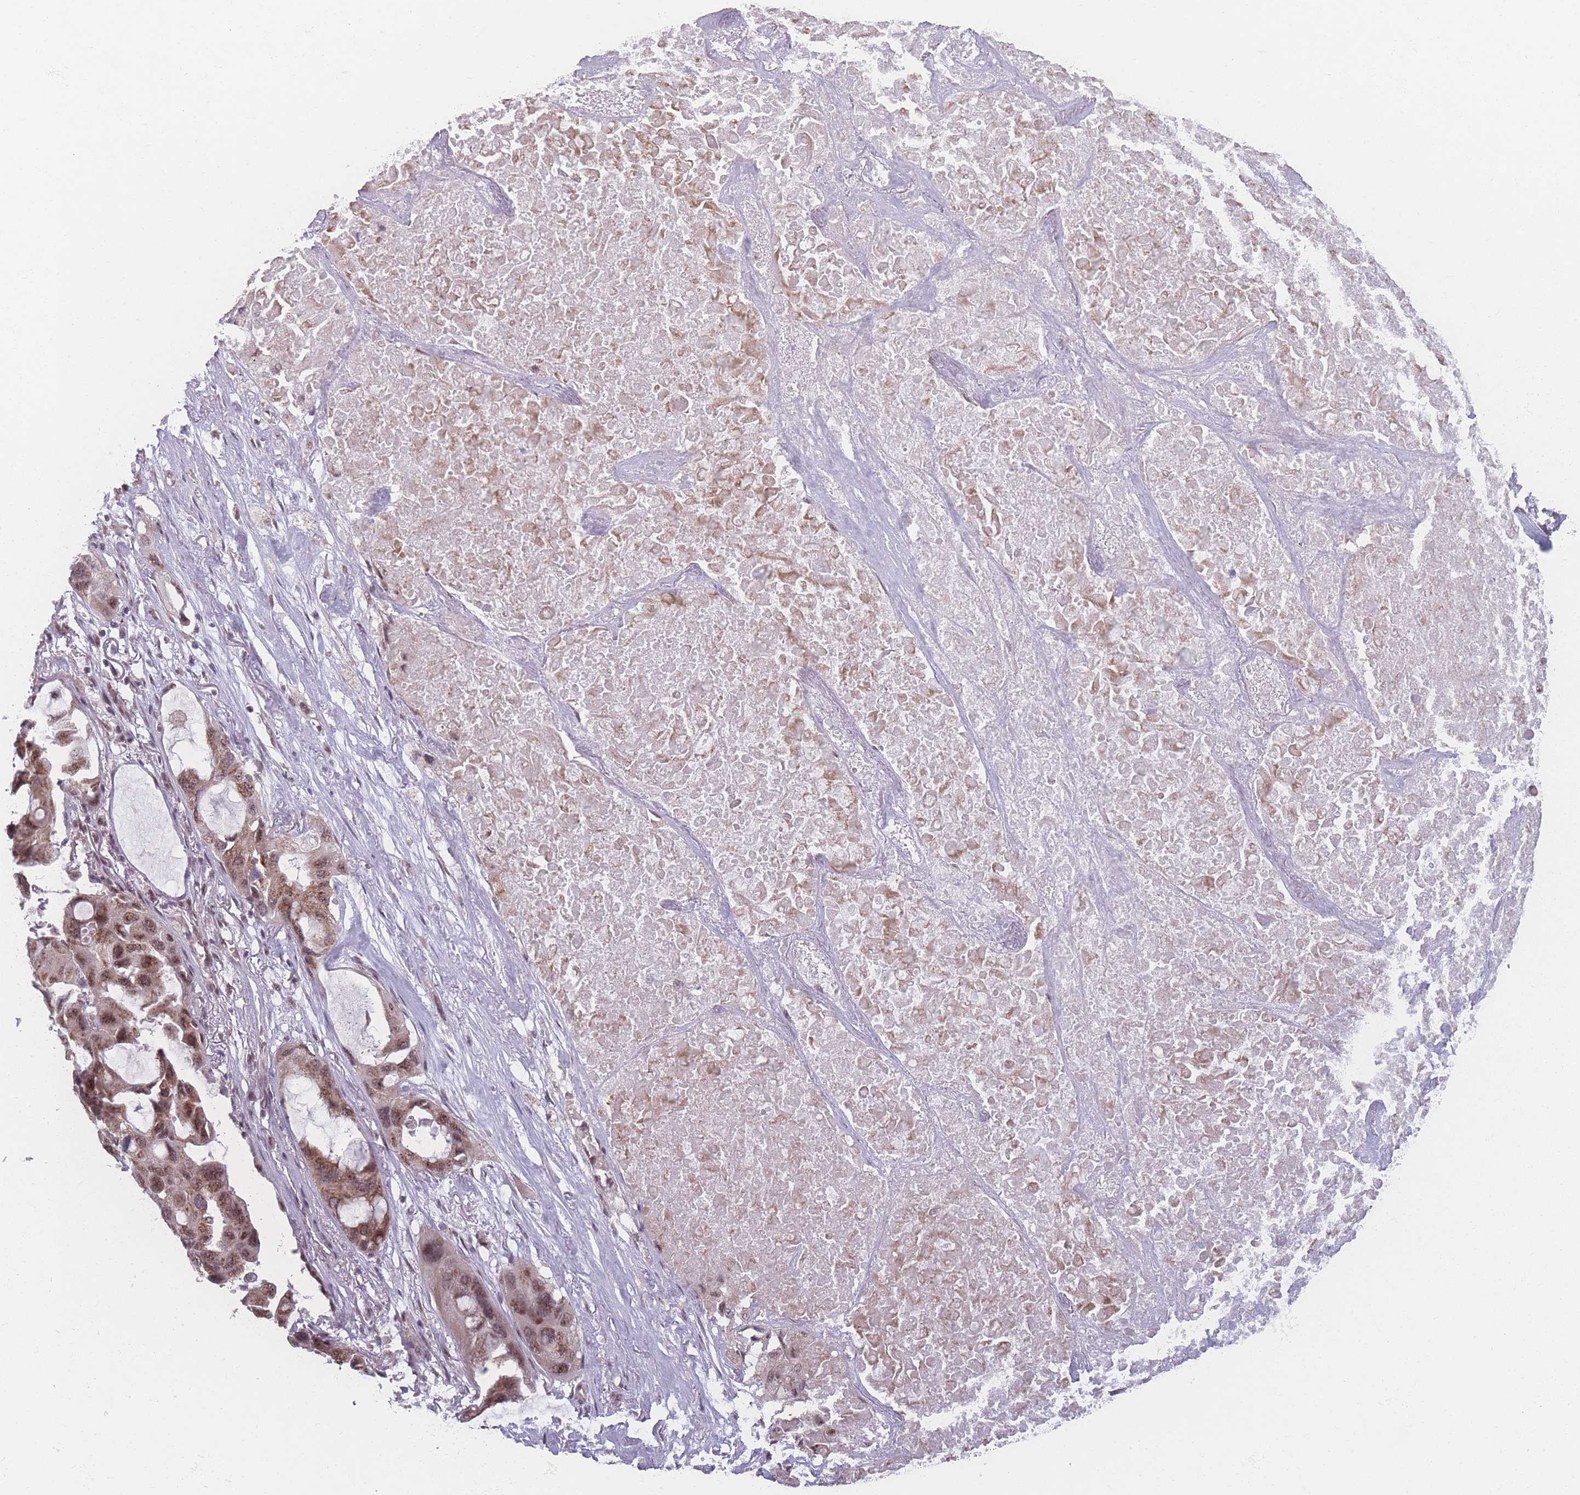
{"staining": {"intensity": "moderate", "quantity": ">75%", "location": "nuclear"}, "tissue": "lung cancer", "cell_type": "Tumor cells", "image_type": "cancer", "snomed": [{"axis": "morphology", "description": "Squamous cell carcinoma, NOS"}, {"axis": "topography", "description": "Lung"}], "caption": "Lung cancer stained for a protein (brown) shows moderate nuclear positive expression in approximately >75% of tumor cells.", "gene": "ZC3H14", "patient": {"sex": "female", "age": 73}}